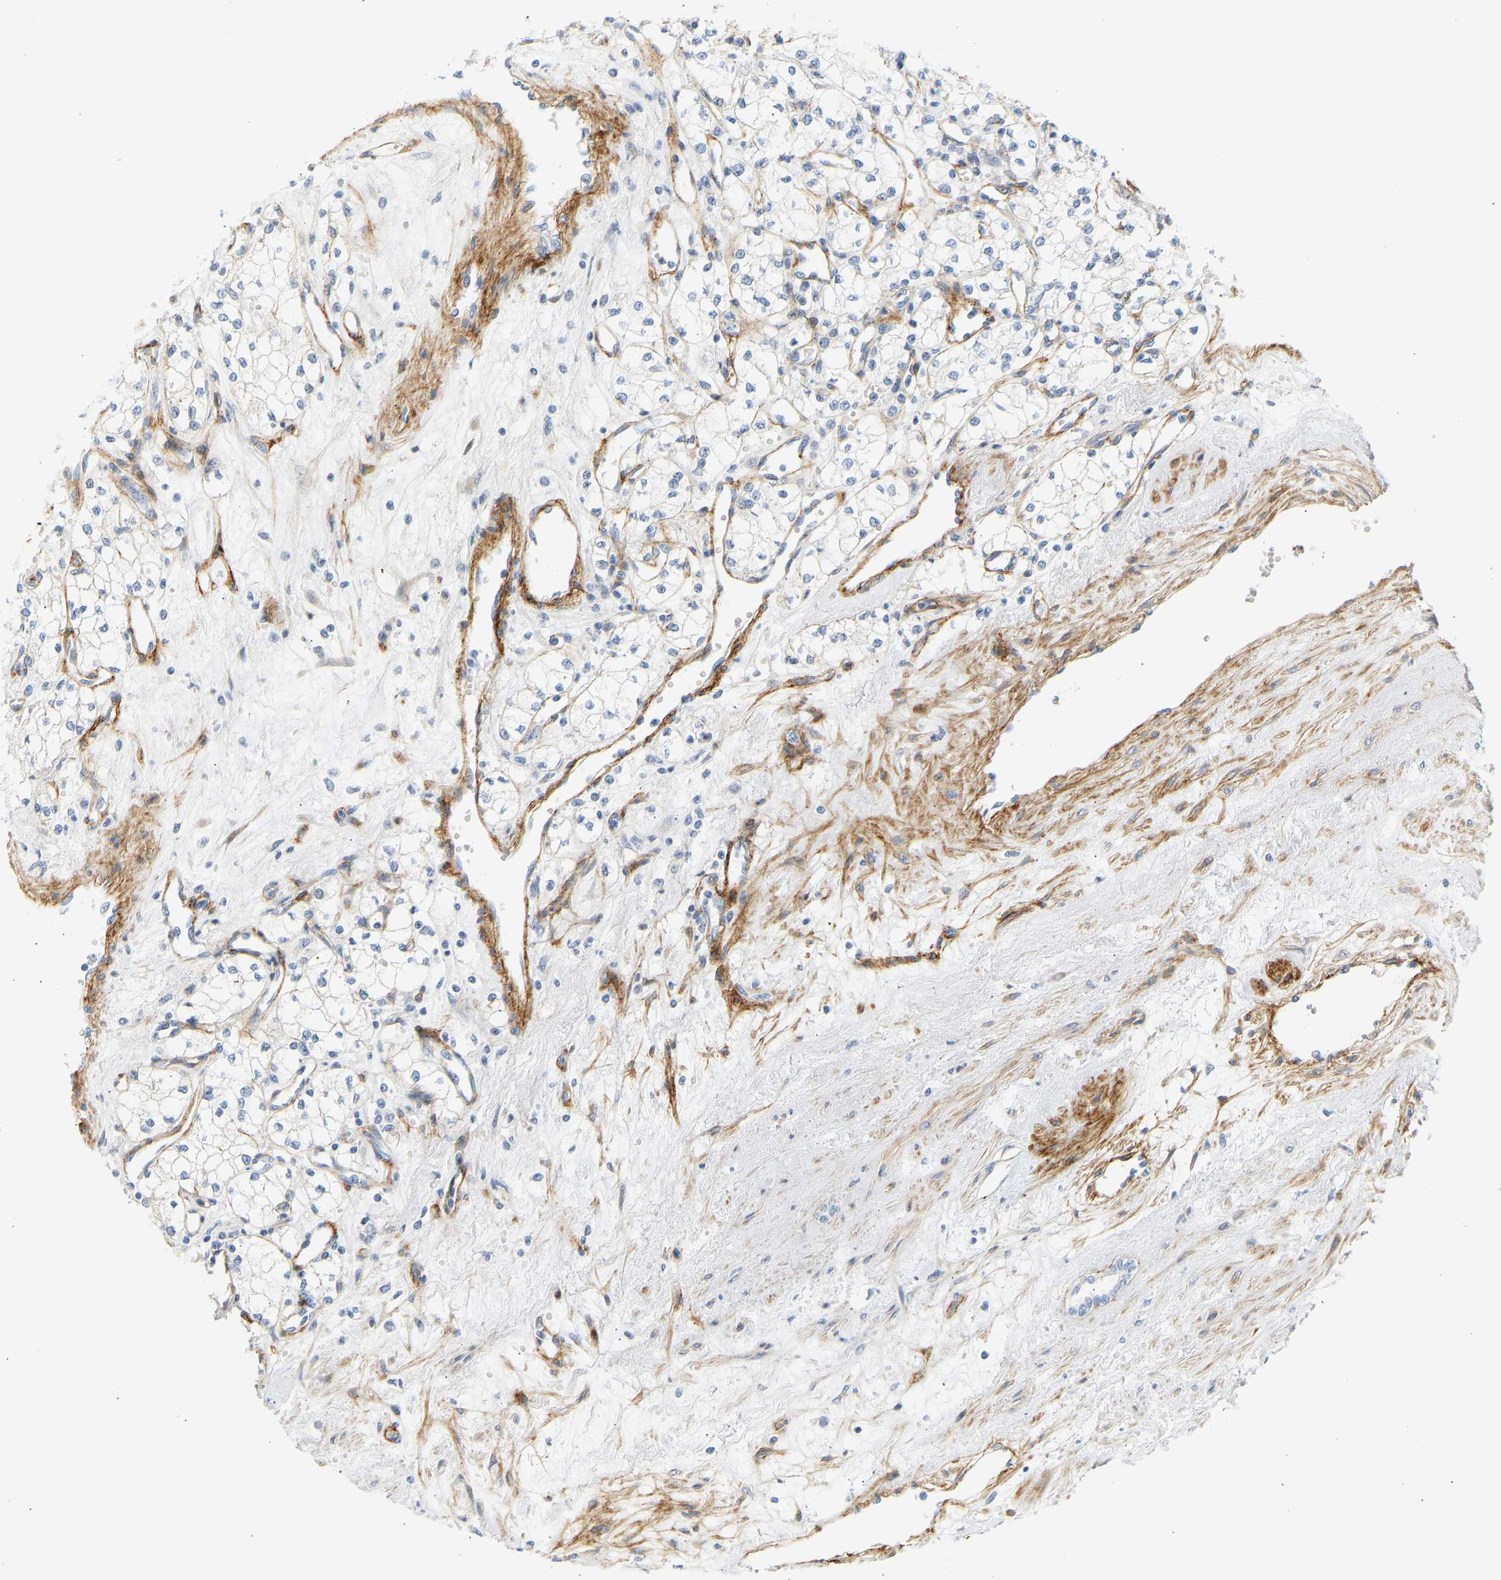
{"staining": {"intensity": "negative", "quantity": "none", "location": "none"}, "tissue": "renal cancer", "cell_type": "Tumor cells", "image_type": "cancer", "snomed": [{"axis": "morphology", "description": "Adenocarcinoma, NOS"}, {"axis": "topography", "description": "Kidney"}], "caption": "A micrograph of adenocarcinoma (renal) stained for a protein shows no brown staining in tumor cells. (DAB immunohistochemistry (IHC) visualized using brightfield microscopy, high magnification).", "gene": "SLC30A7", "patient": {"sex": "male", "age": 59}}